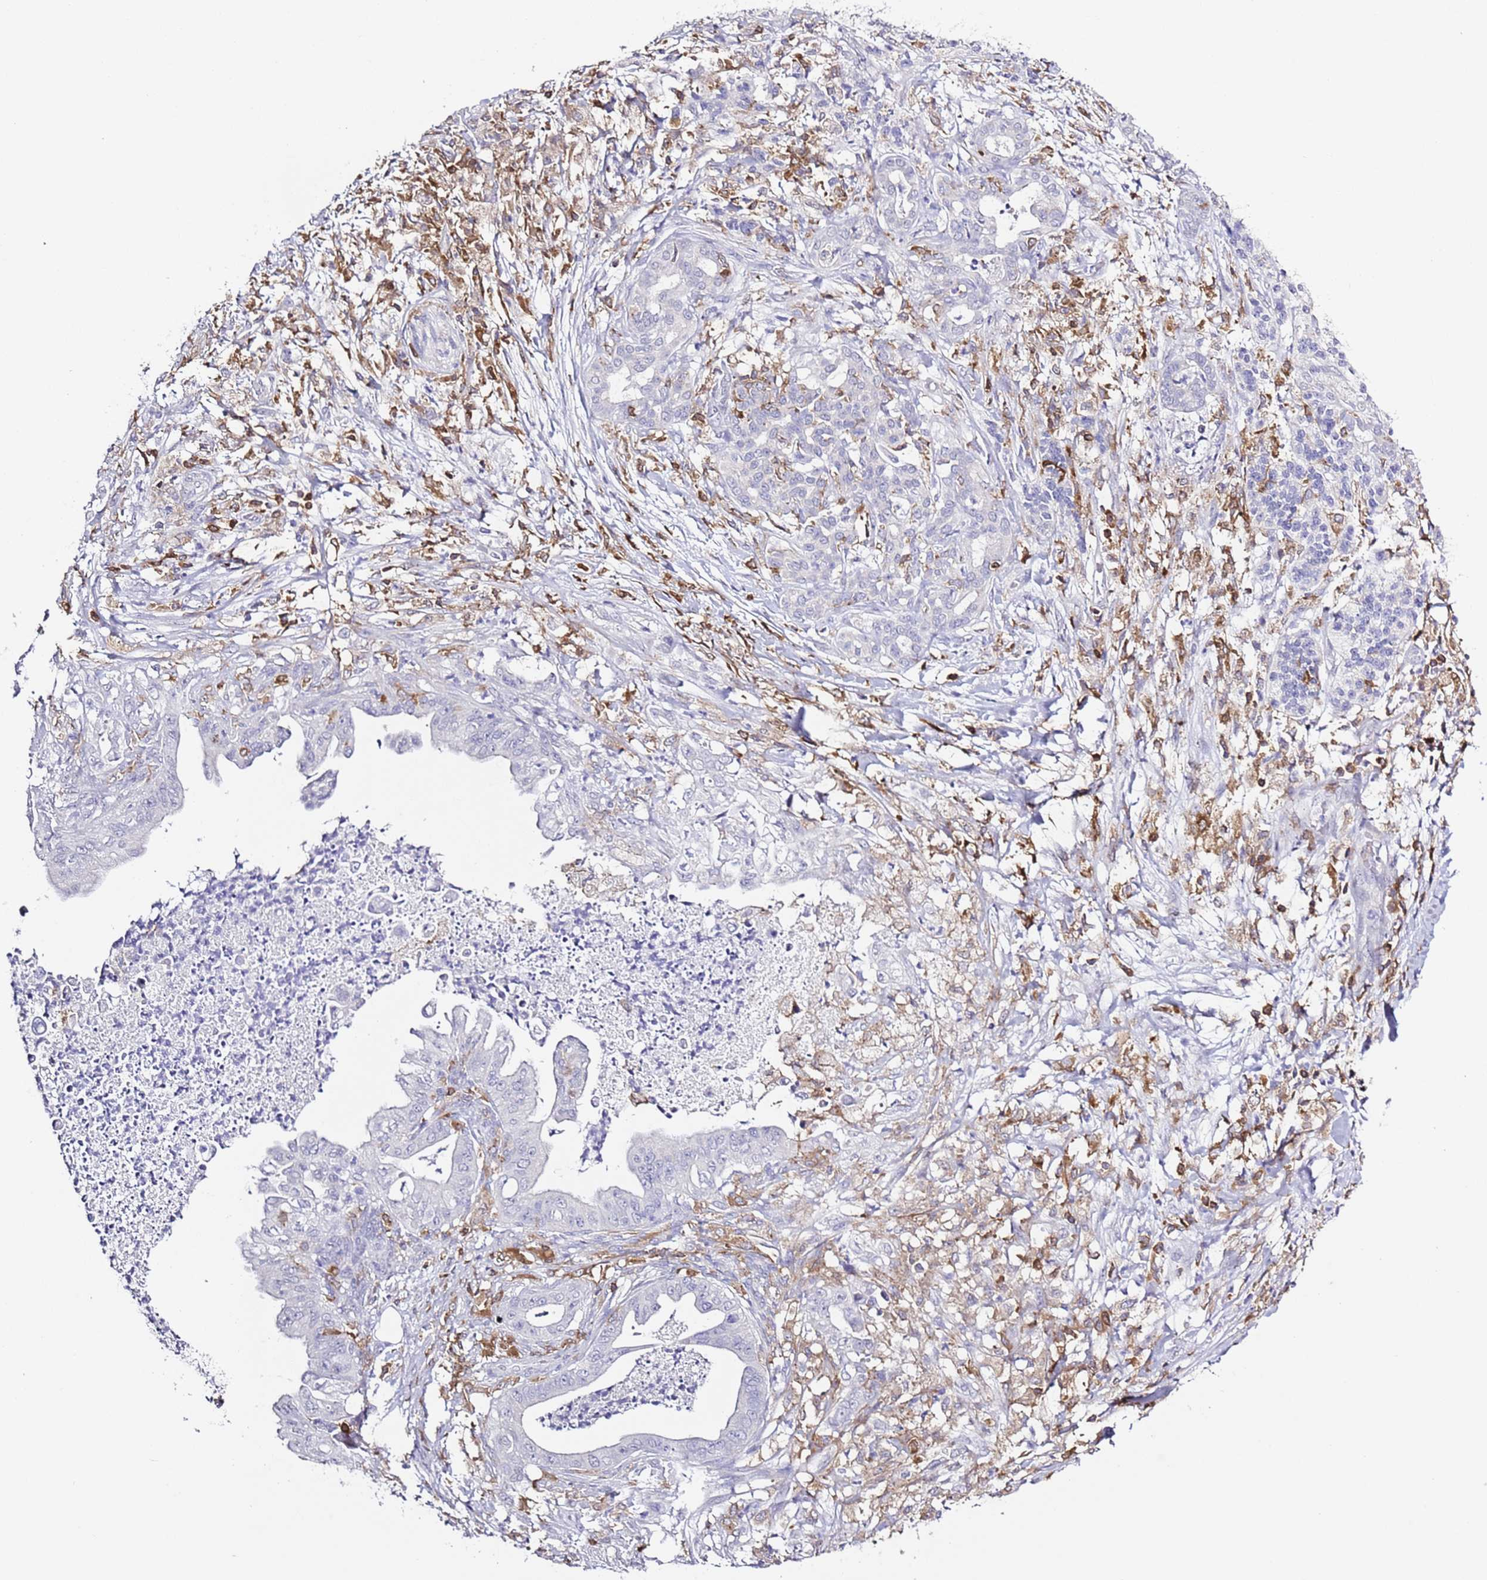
{"staining": {"intensity": "negative", "quantity": "none", "location": "none"}, "tissue": "pancreatic cancer", "cell_type": "Tumor cells", "image_type": "cancer", "snomed": [{"axis": "morphology", "description": "Adenocarcinoma, NOS"}, {"axis": "topography", "description": "Pancreas"}], "caption": "The image exhibits no staining of tumor cells in pancreatic cancer.", "gene": "LPXN", "patient": {"sex": "male", "age": 58}}